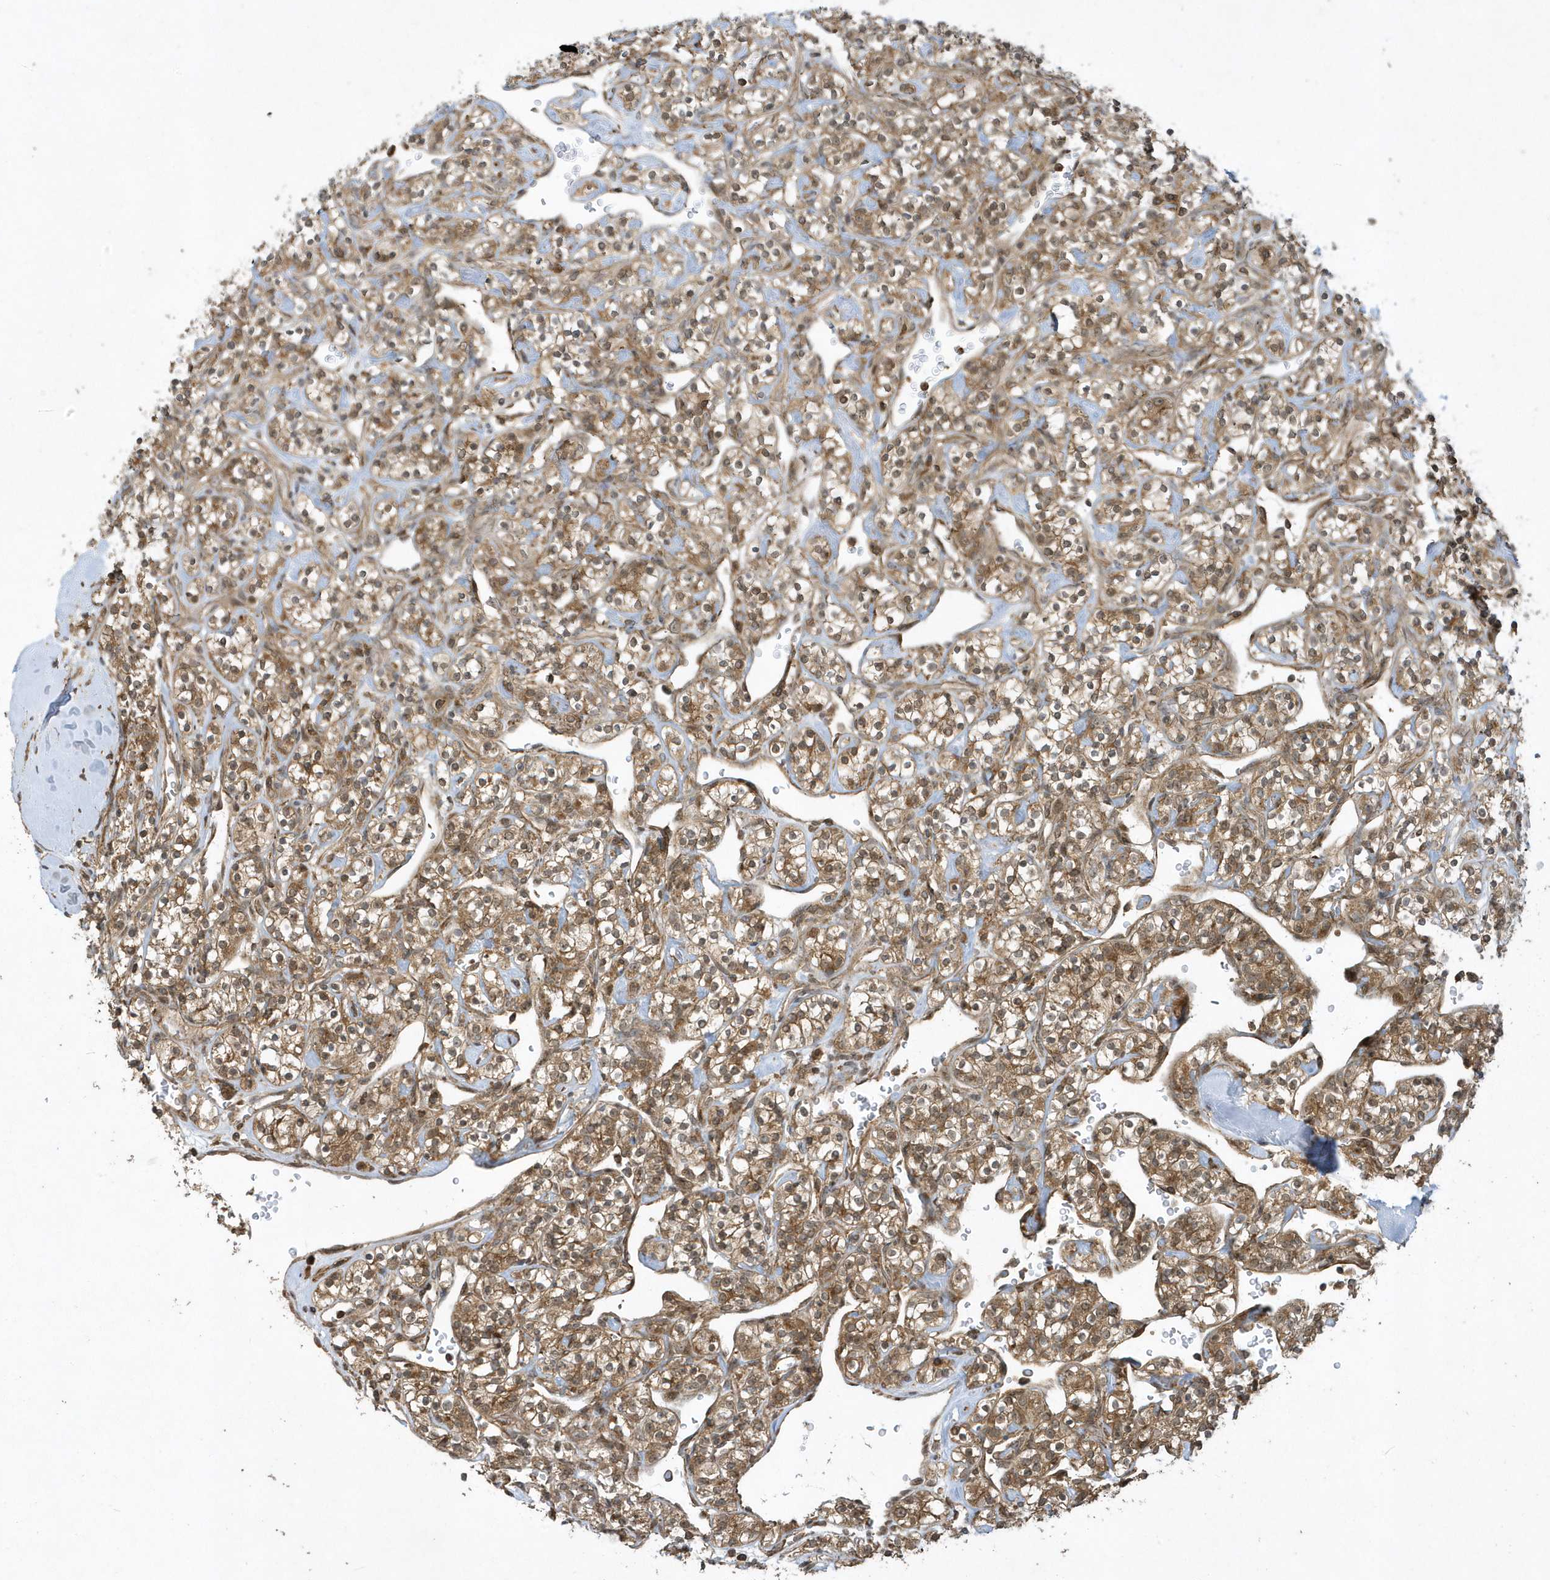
{"staining": {"intensity": "moderate", "quantity": ">75%", "location": "cytoplasmic/membranous"}, "tissue": "renal cancer", "cell_type": "Tumor cells", "image_type": "cancer", "snomed": [{"axis": "morphology", "description": "Adenocarcinoma, NOS"}, {"axis": "topography", "description": "Kidney"}], "caption": "Immunohistochemical staining of human renal cancer shows medium levels of moderate cytoplasmic/membranous staining in about >75% of tumor cells.", "gene": "STAMBP", "patient": {"sex": "male", "age": 77}}